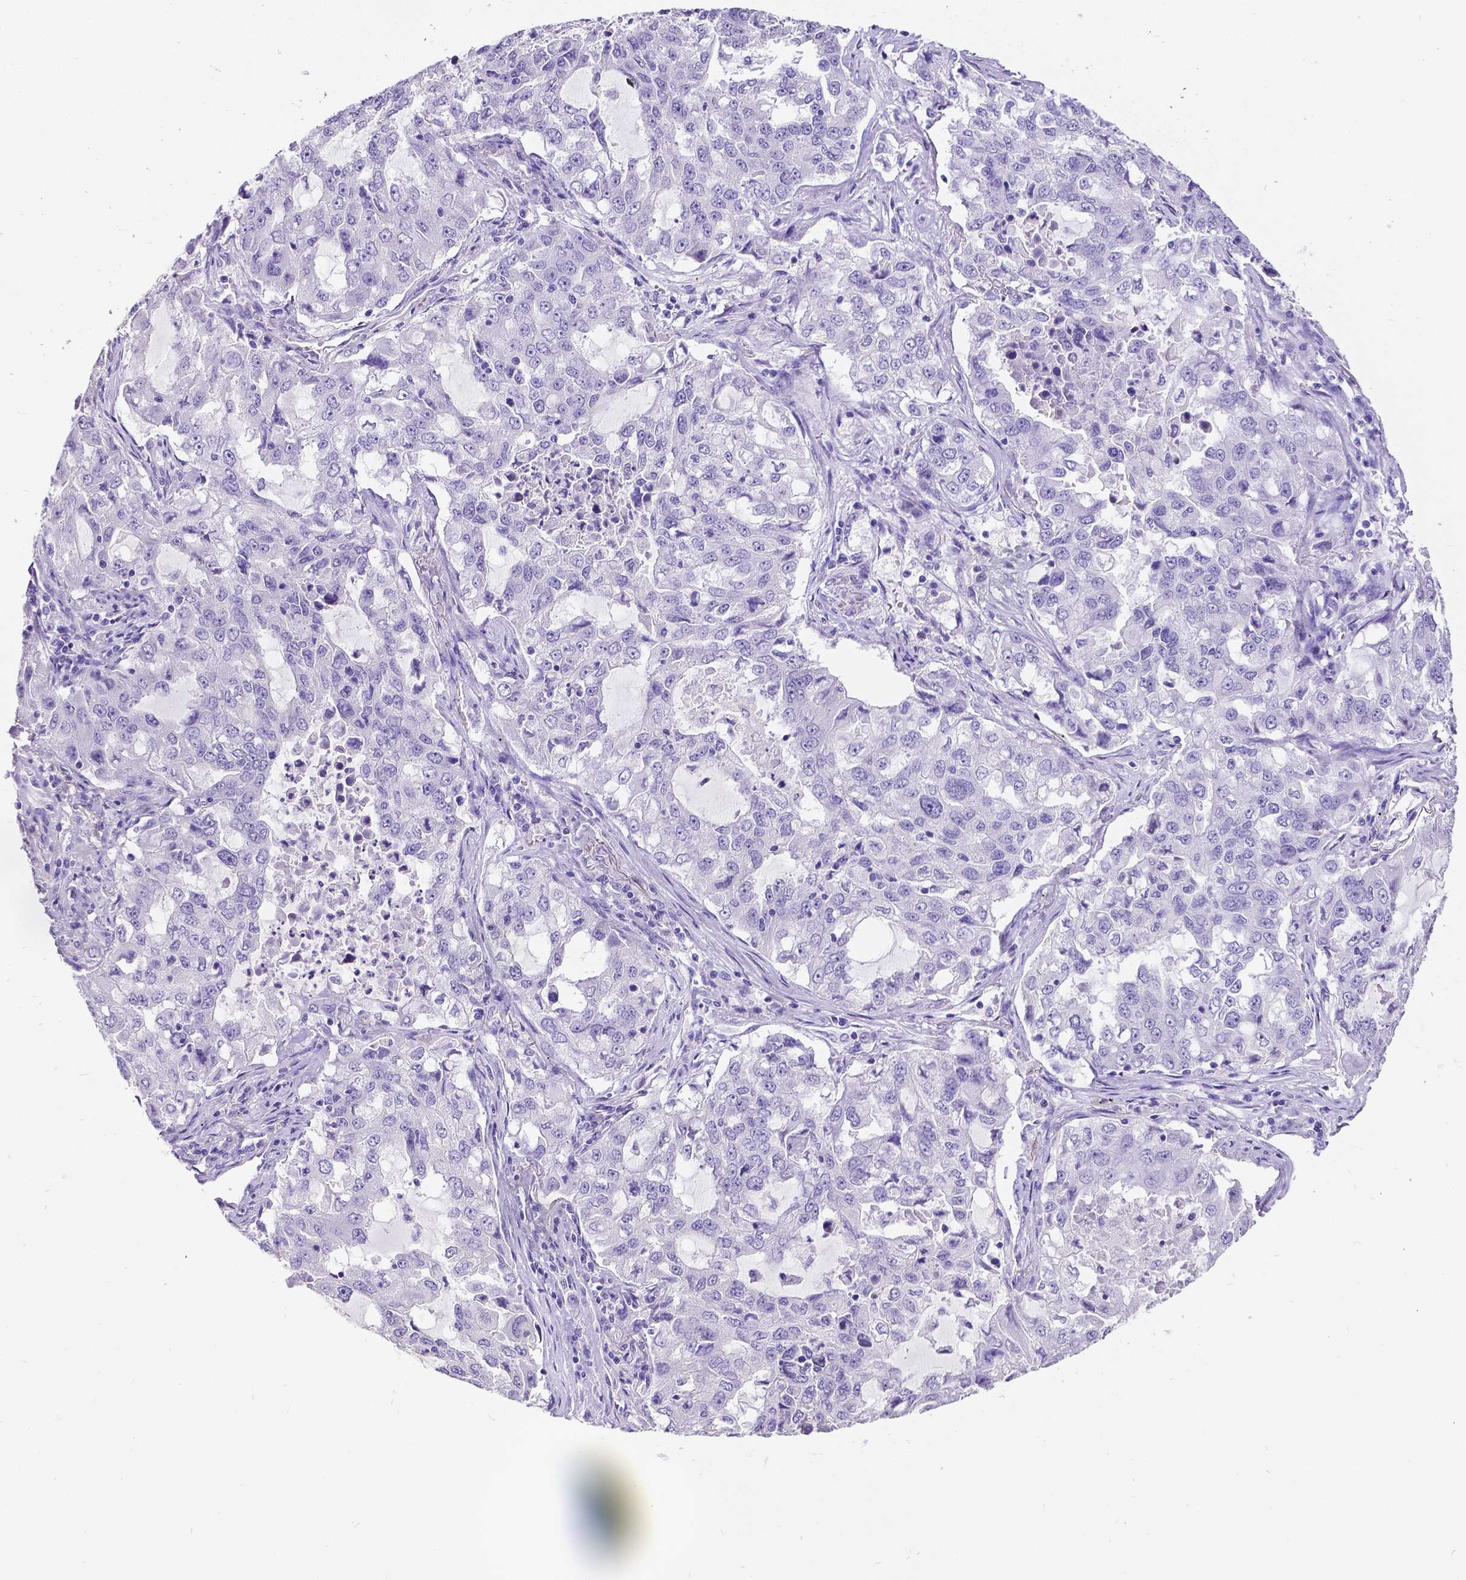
{"staining": {"intensity": "negative", "quantity": "none", "location": "none"}, "tissue": "lung cancer", "cell_type": "Tumor cells", "image_type": "cancer", "snomed": [{"axis": "morphology", "description": "Adenocarcinoma, NOS"}, {"axis": "topography", "description": "Lung"}], "caption": "This is an immunohistochemistry (IHC) micrograph of human lung cancer. There is no expression in tumor cells.", "gene": "SATB2", "patient": {"sex": "female", "age": 61}}